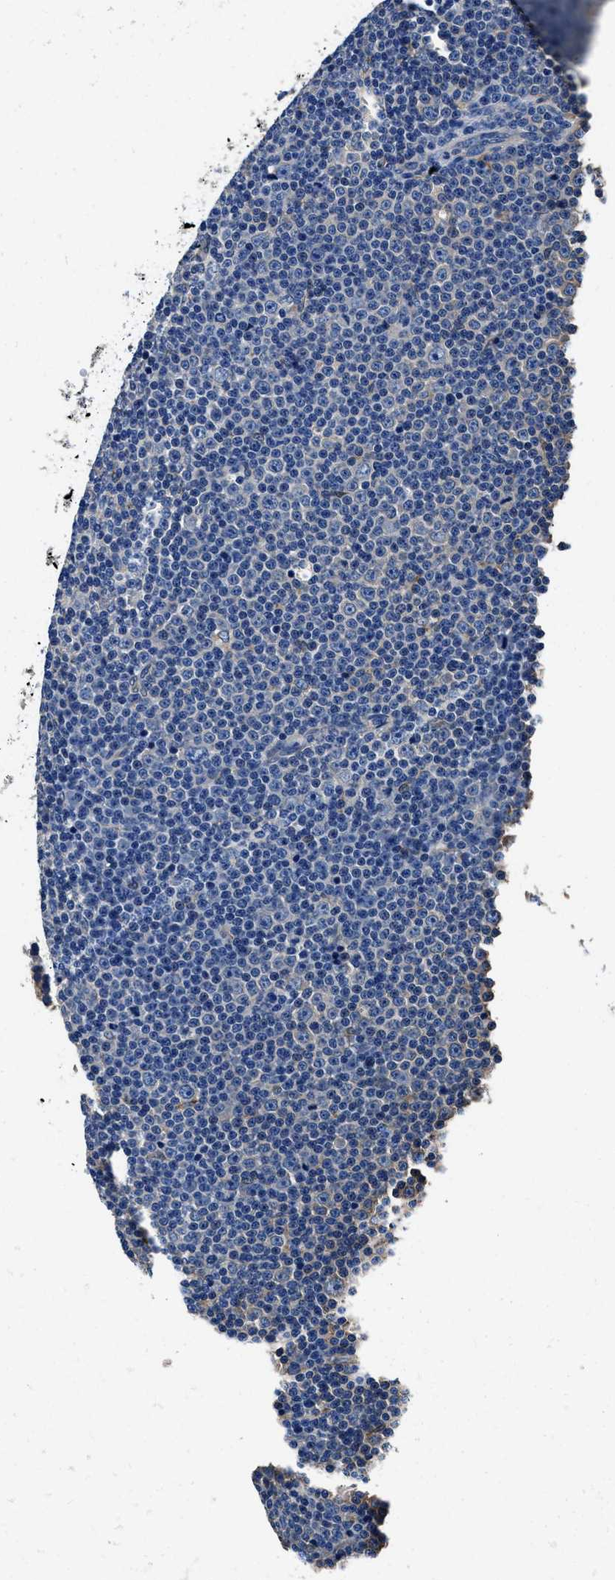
{"staining": {"intensity": "negative", "quantity": "none", "location": "none"}, "tissue": "lymphoma", "cell_type": "Tumor cells", "image_type": "cancer", "snomed": [{"axis": "morphology", "description": "Malignant lymphoma, non-Hodgkin's type, Low grade"}, {"axis": "topography", "description": "Lymph node"}], "caption": "Immunohistochemistry image of neoplastic tissue: human low-grade malignant lymphoma, non-Hodgkin's type stained with DAB demonstrates no significant protein positivity in tumor cells.", "gene": "NEU1", "patient": {"sex": "female", "age": 67}}